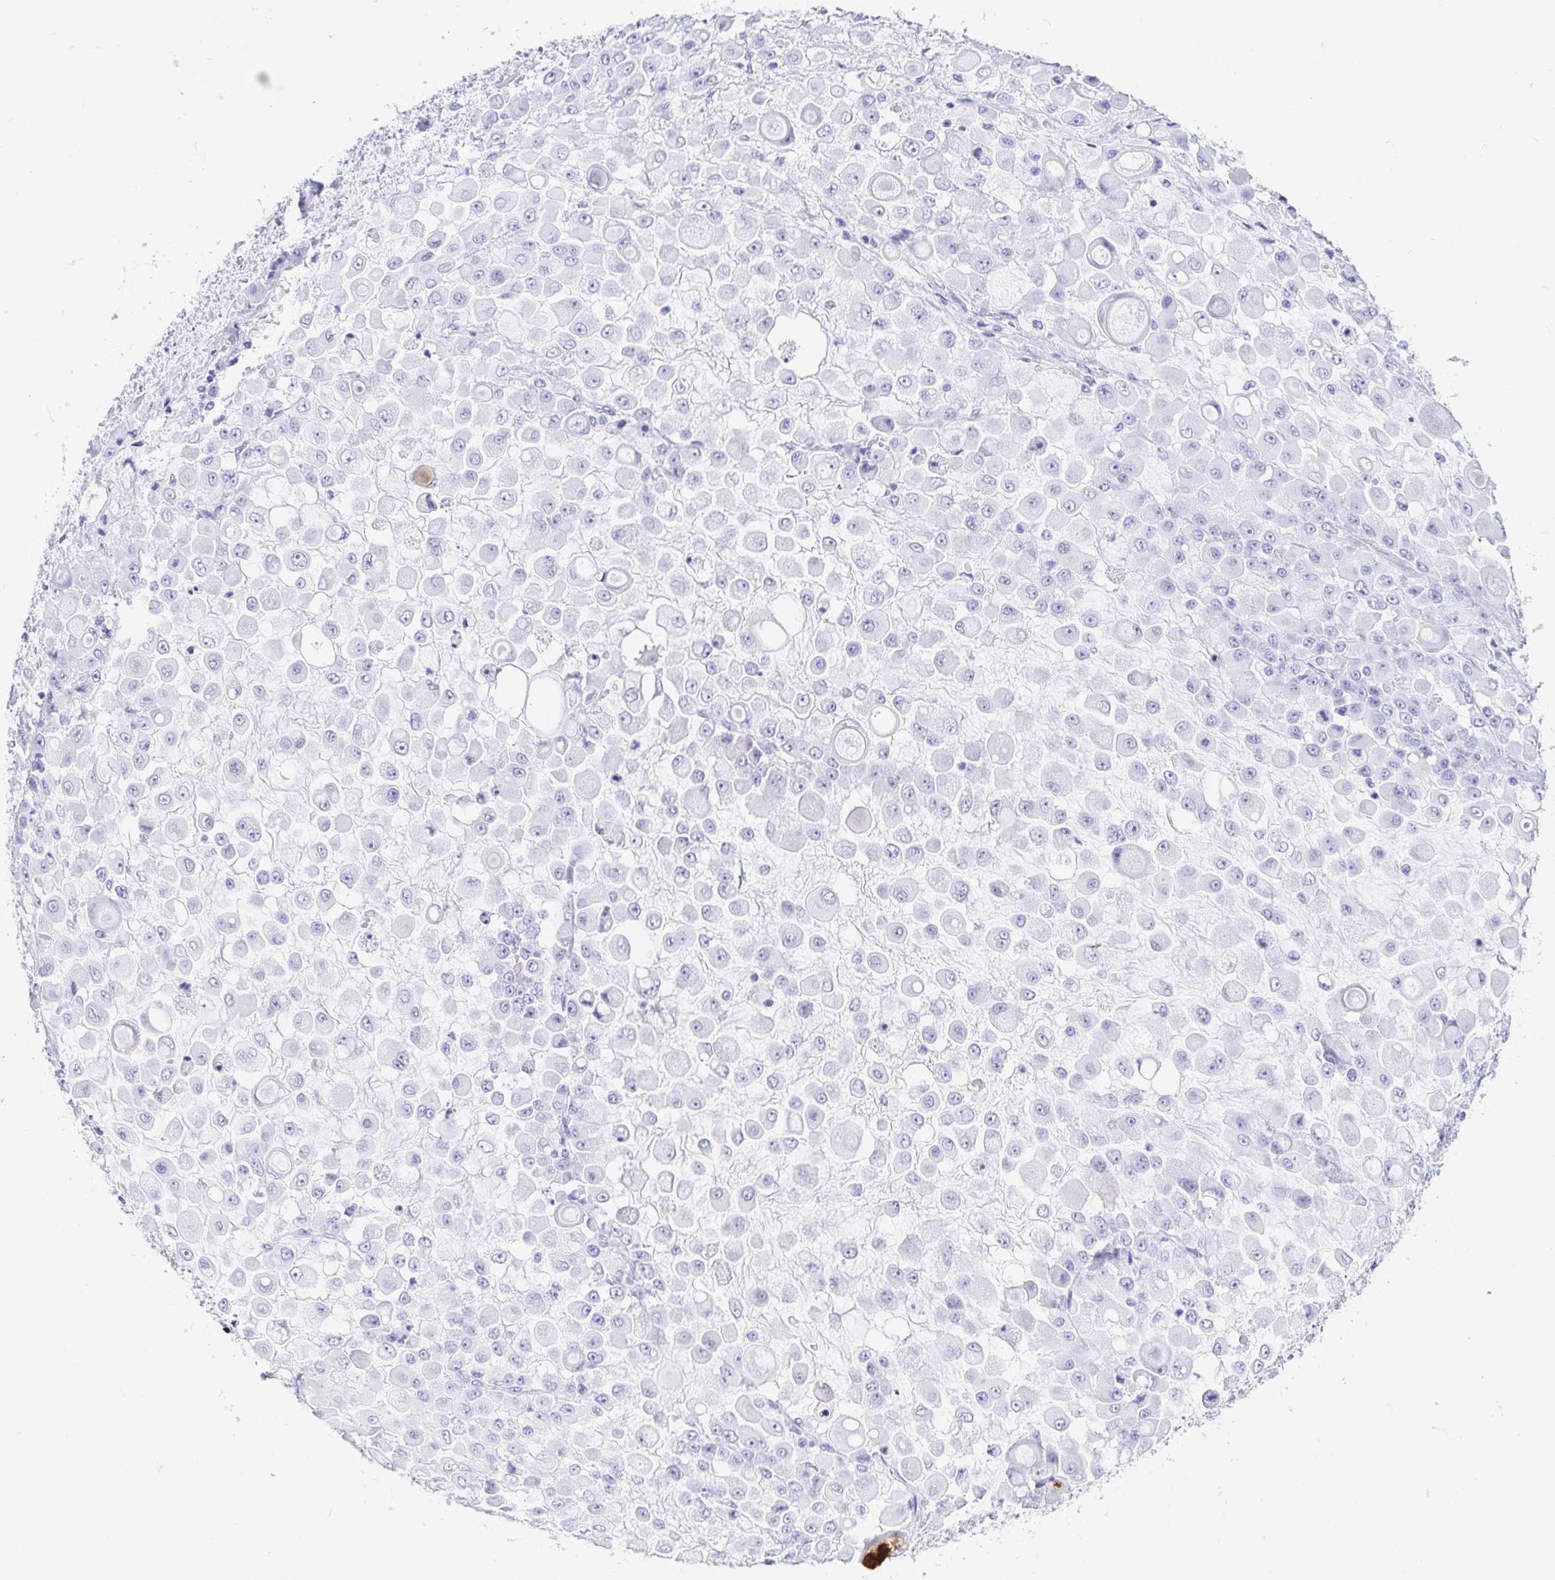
{"staining": {"intensity": "negative", "quantity": "none", "location": "none"}, "tissue": "stomach cancer", "cell_type": "Tumor cells", "image_type": "cancer", "snomed": [{"axis": "morphology", "description": "Adenocarcinoma, NOS"}, {"axis": "topography", "description": "Stomach"}], "caption": "Adenocarcinoma (stomach) was stained to show a protein in brown. There is no significant positivity in tumor cells.", "gene": "GKN1", "patient": {"sex": "female", "age": 76}}